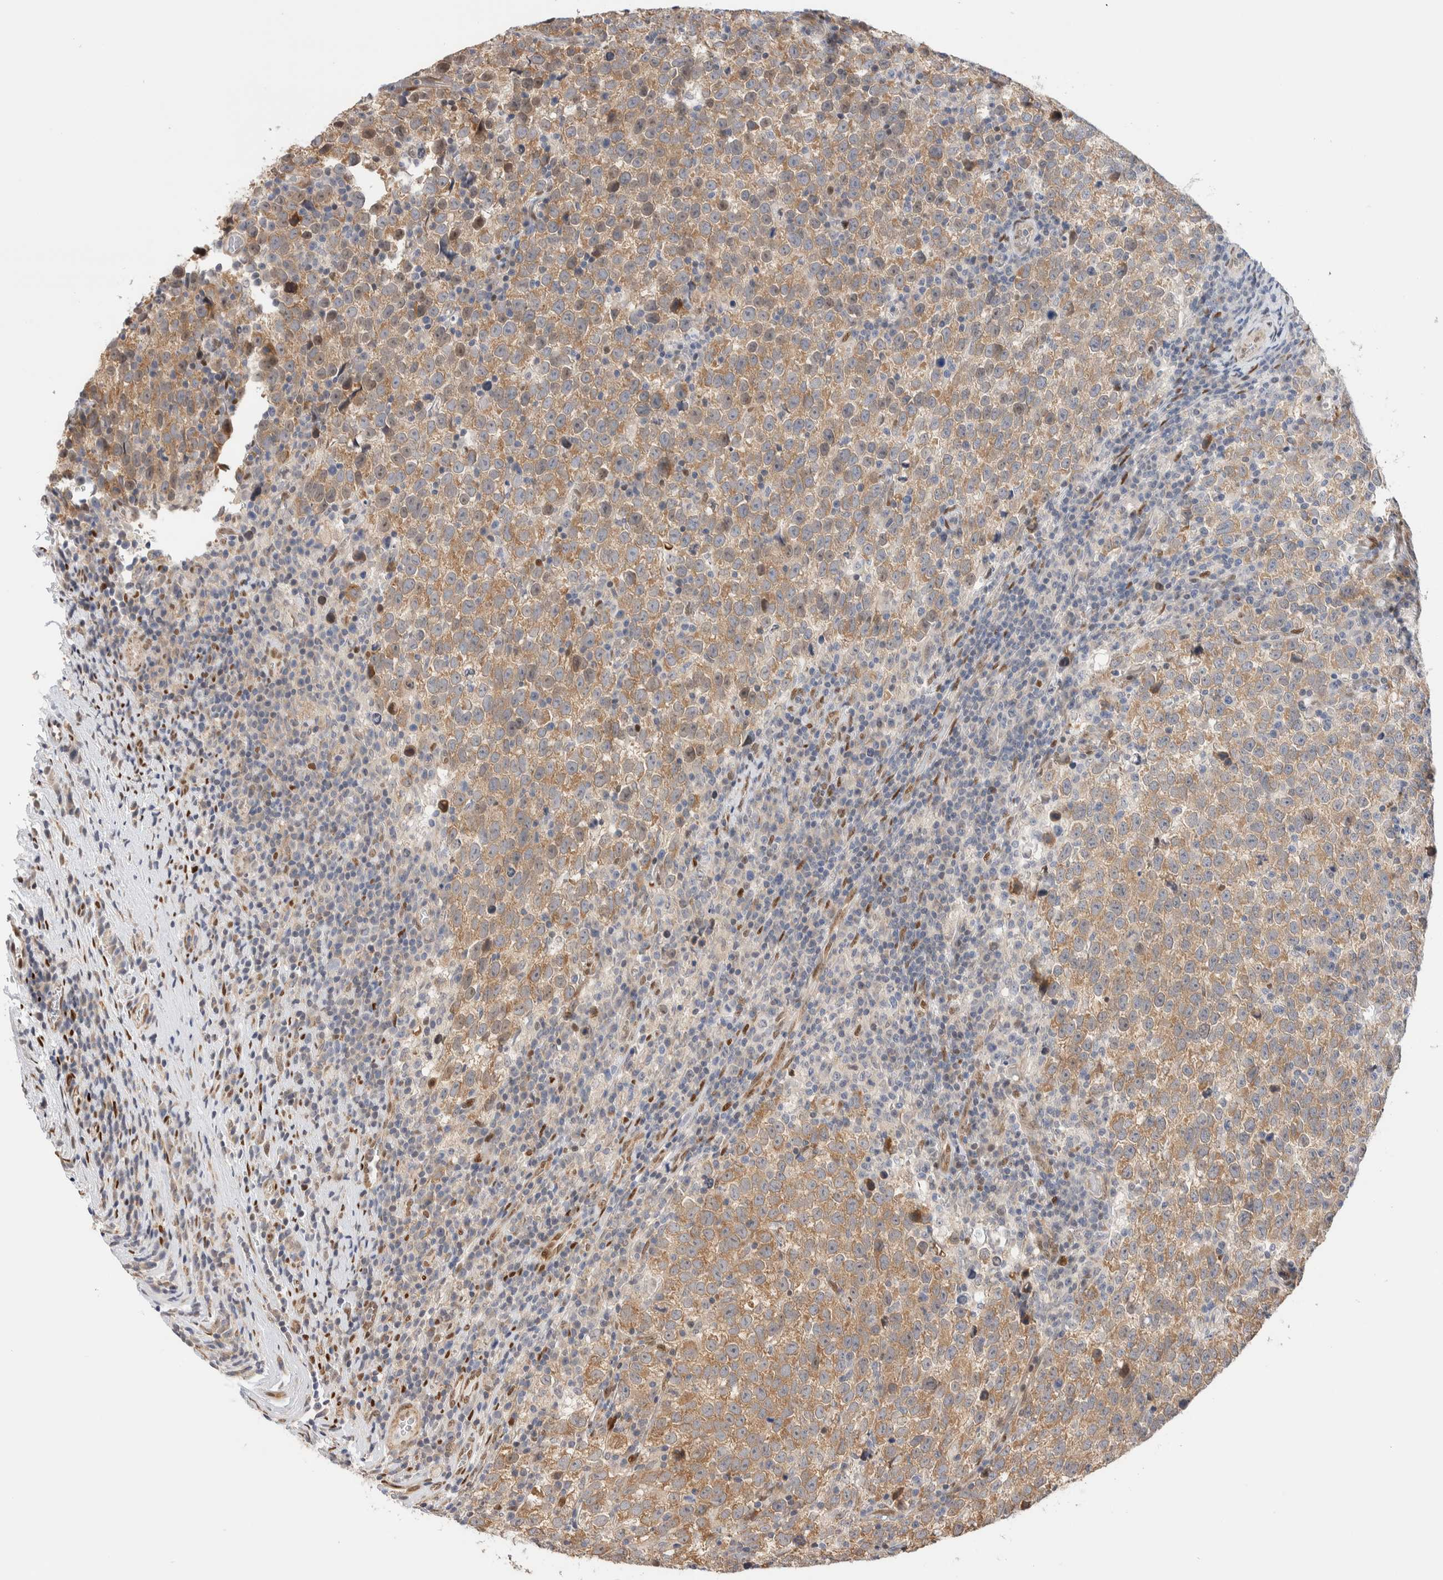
{"staining": {"intensity": "weak", "quantity": ">75%", "location": "cytoplasmic/membranous"}, "tissue": "testis cancer", "cell_type": "Tumor cells", "image_type": "cancer", "snomed": [{"axis": "morphology", "description": "Normal tissue, NOS"}, {"axis": "morphology", "description": "Seminoma, NOS"}, {"axis": "topography", "description": "Testis"}], "caption": "IHC of human testis cancer (seminoma) displays low levels of weak cytoplasmic/membranous positivity in about >75% of tumor cells. (IHC, brightfield microscopy, high magnification).", "gene": "NSMAF", "patient": {"sex": "male", "age": 43}}